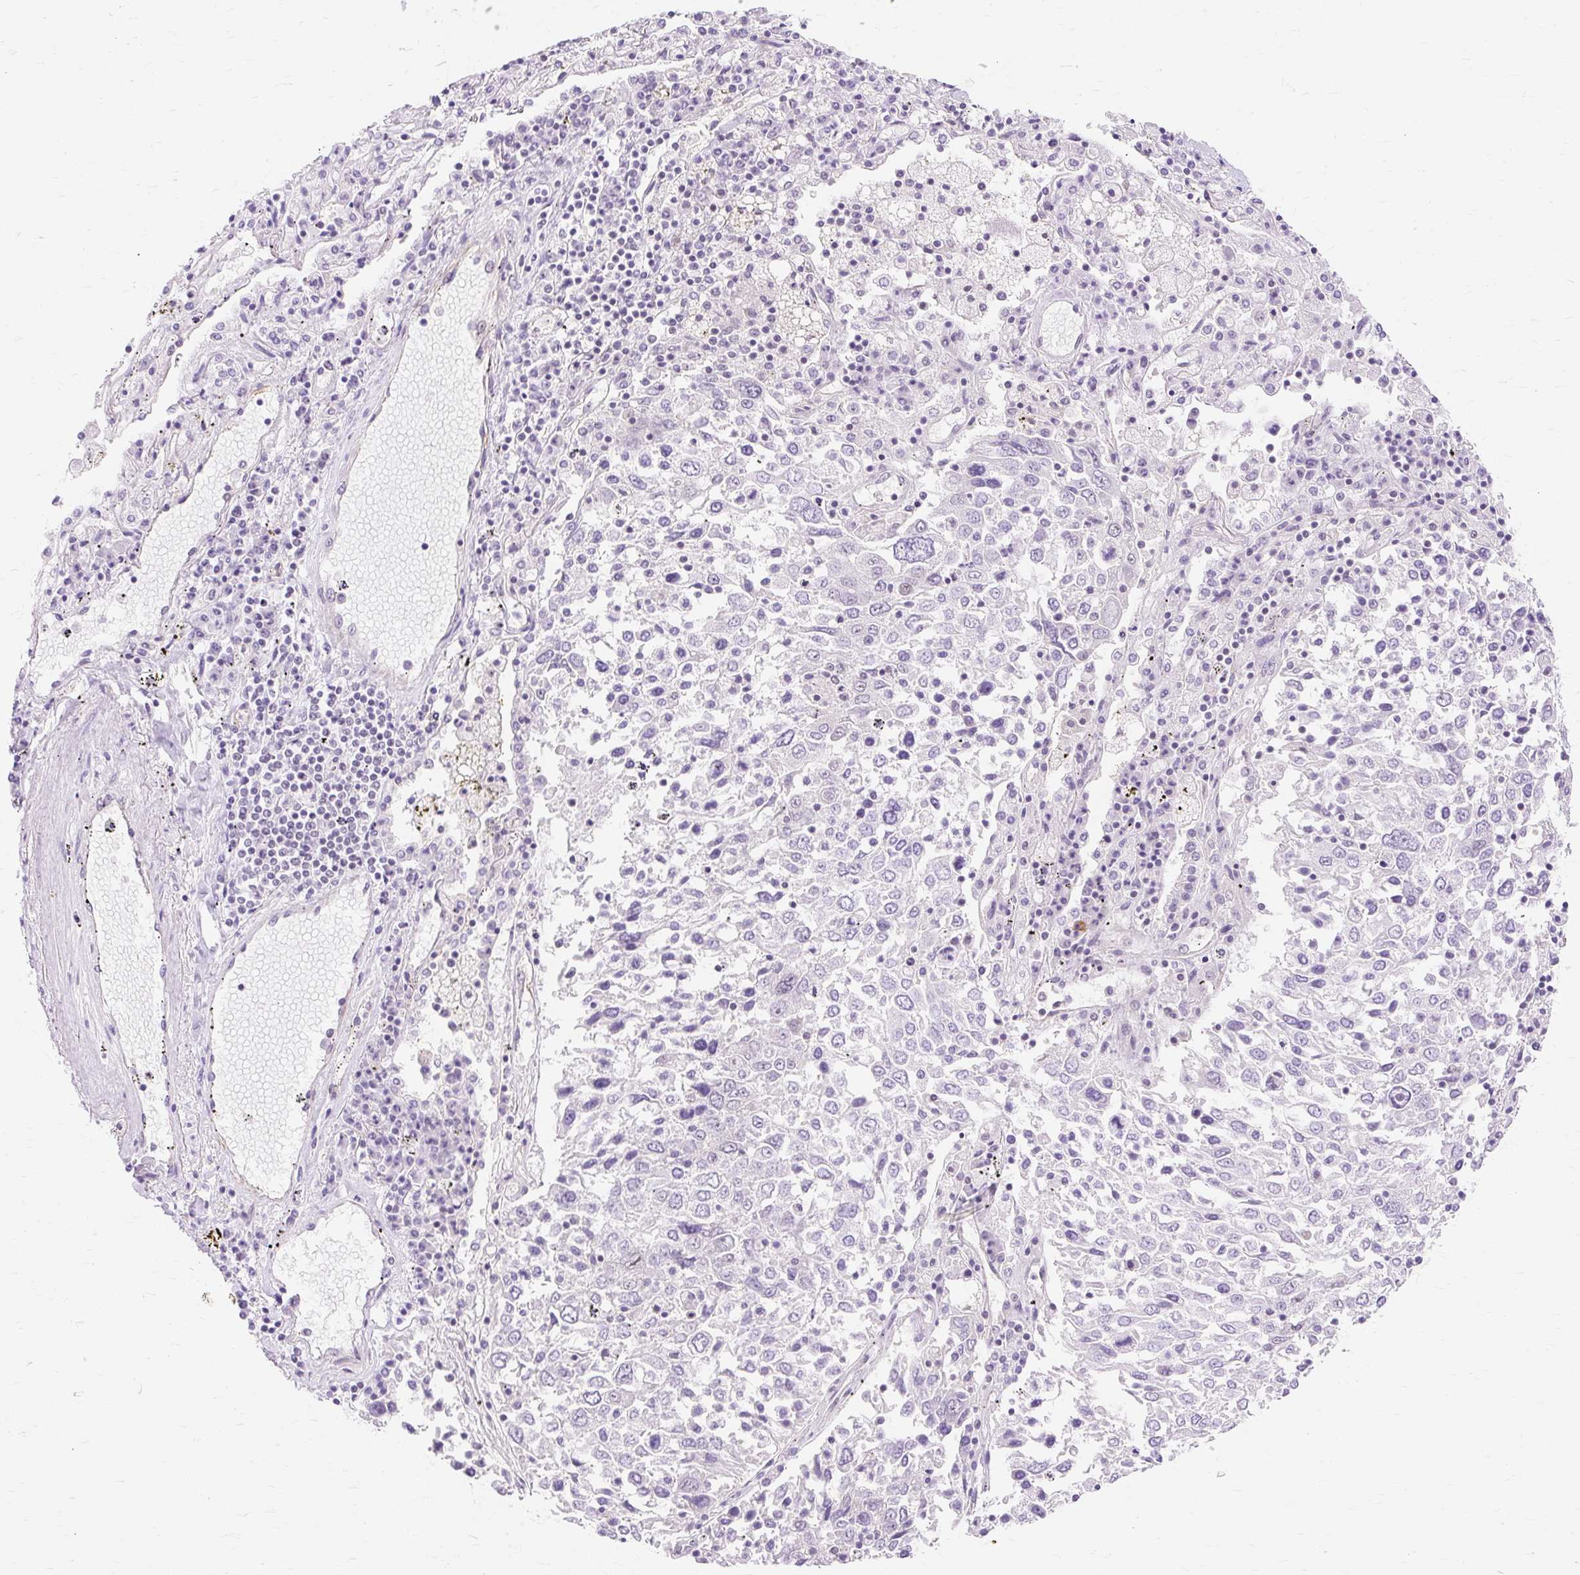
{"staining": {"intensity": "negative", "quantity": "none", "location": "none"}, "tissue": "lung cancer", "cell_type": "Tumor cells", "image_type": "cancer", "snomed": [{"axis": "morphology", "description": "Squamous cell carcinoma, NOS"}, {"axis": "topography", "description": "Lung"}], "caption": "IHC histopathology image of neoplastic tissue: human lung cancer (squamous cell carcinoma) stained with DAB (3,3'-diaminobenzidine) reveals no significant protein positivity in tumor cells.", "gene": "OBP2A", "patient": {"sex": "male", "age": 65}}